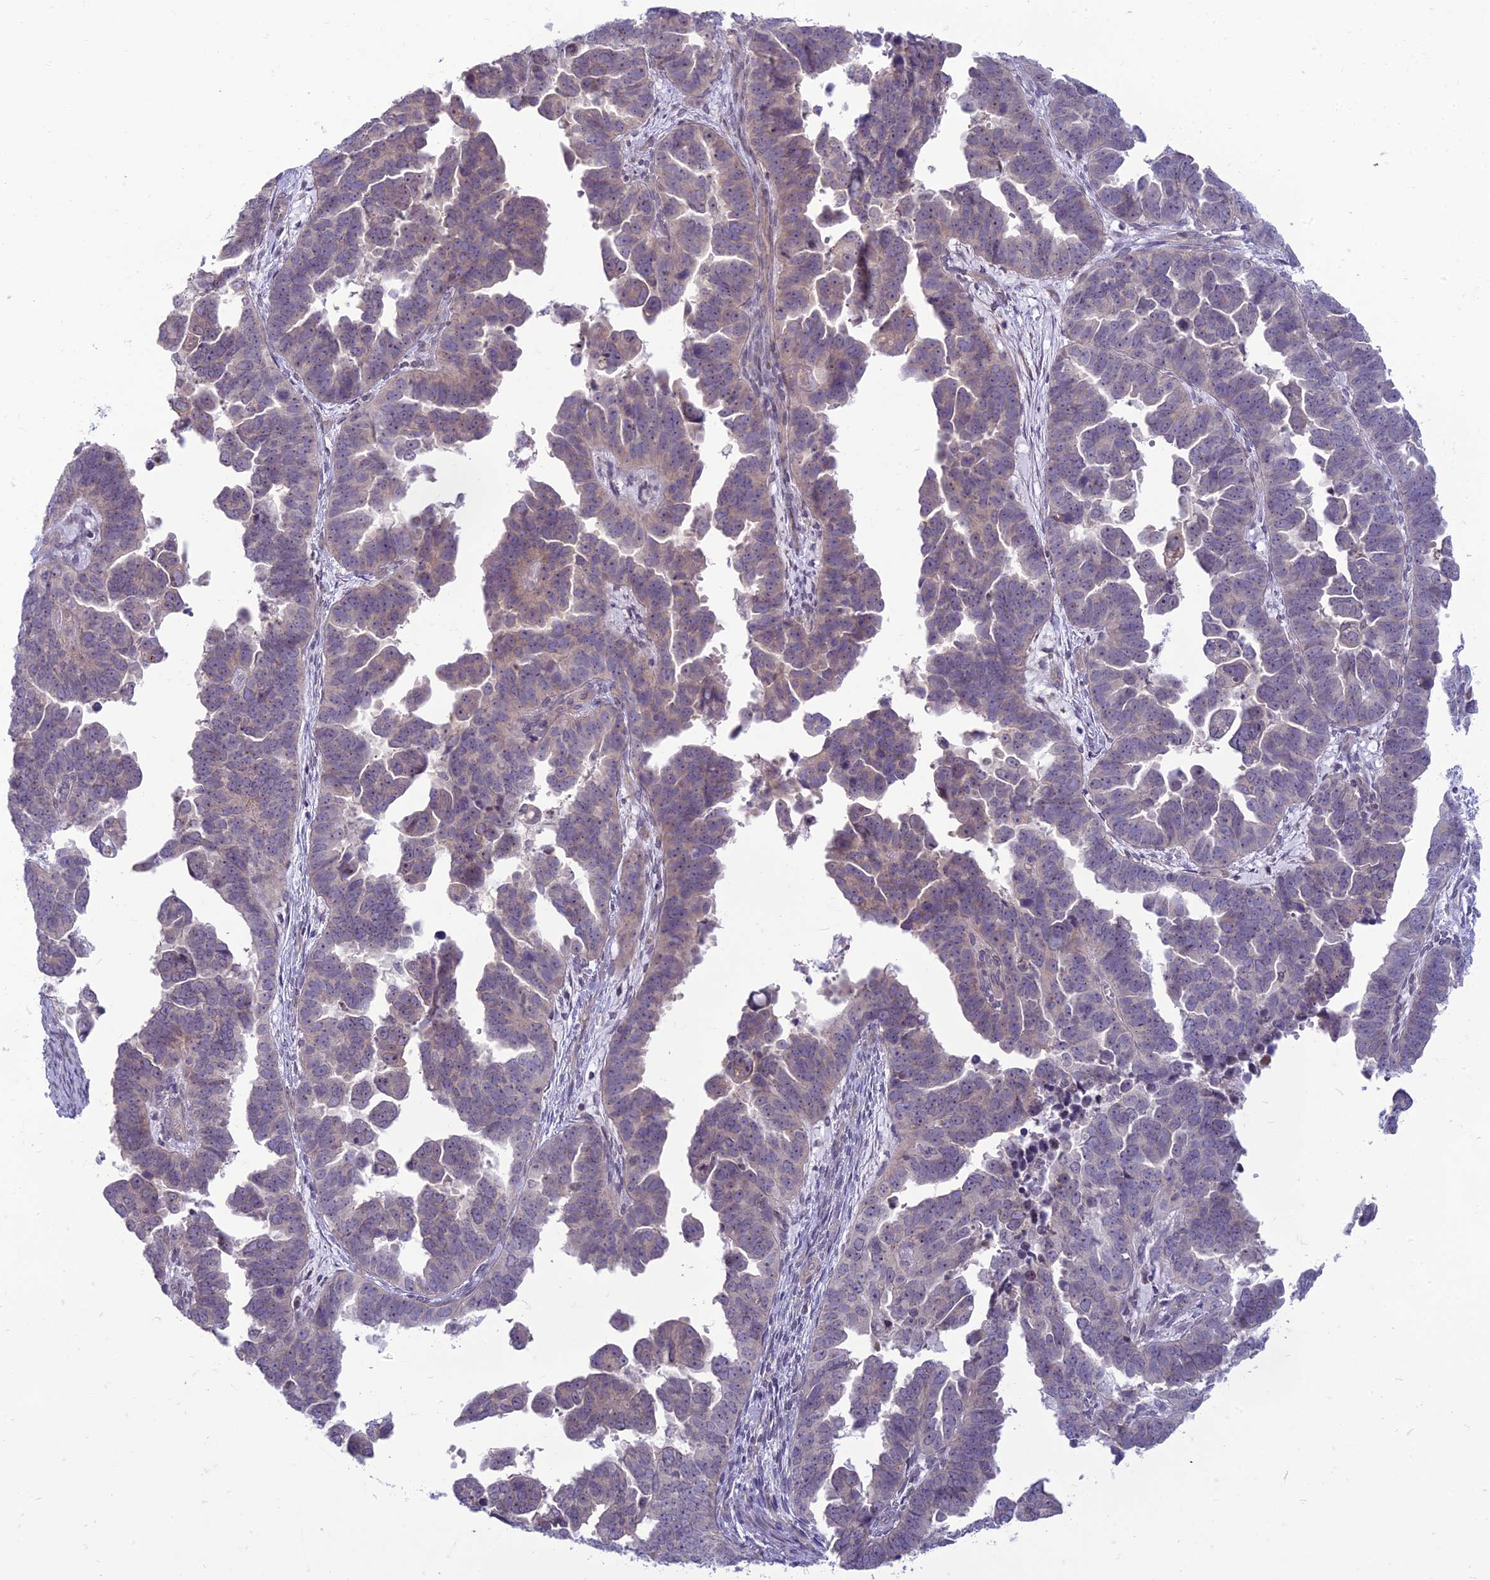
{"staining": {"intensity": "weak", "quantity": "<25%", "location": "cytoplasmic/membranous"}, "tissue": "endometrial cancer", "cell_type": "Tumor cells", "image_type": "cancer", "snomed": [{"axis": "morphology", "description": "Adenocarcinoma, NOS"}, {"axis": "topography", "description": "Endometrium"}], "caption": "Immunohistochemical staining of adenocarcinoma (endometrial) demonstrates no significant expression in tumor cells.", "gene": "DTX2", "patient": {"sex": "female", "age": 75}}